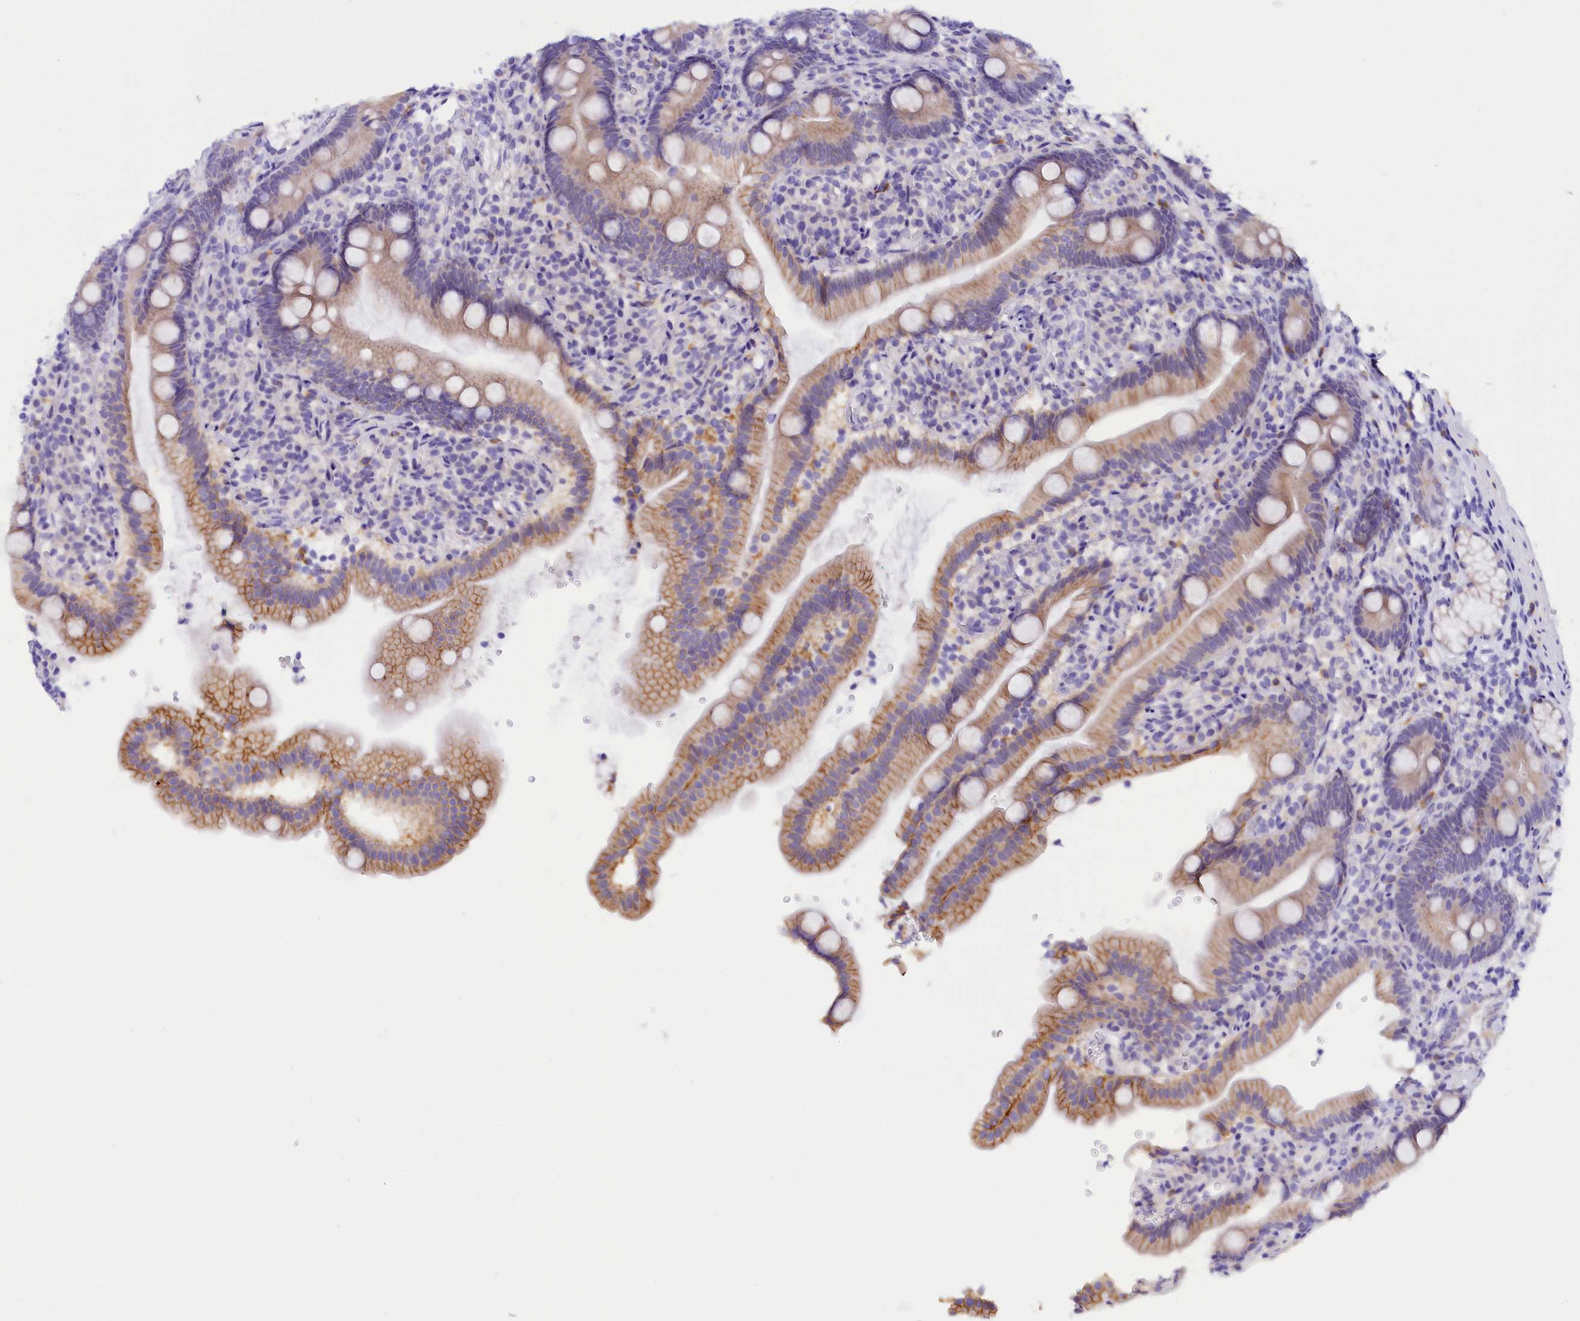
{"staining": {"intensity": "moderate", "quantity": ">75%", "location": "cytoplasmic/membranous"}, "tissue": "duodenum", "cell_type": "Glandular cells", "image_type": "normal", "snomed": [{"axis": "morphology", "description": "Normal tissue, NOS"}, {"axis": "topography", "description": "Duodenum"}], "caption": "Immunohistochemical staining of benign human duodenum exhibits medium levels of moderate cytoplasmic/membranous positivity in approximately >75% of glandular cells.", "gene": "COL6A5", "patient": {"sex": "female", "age": 67}}